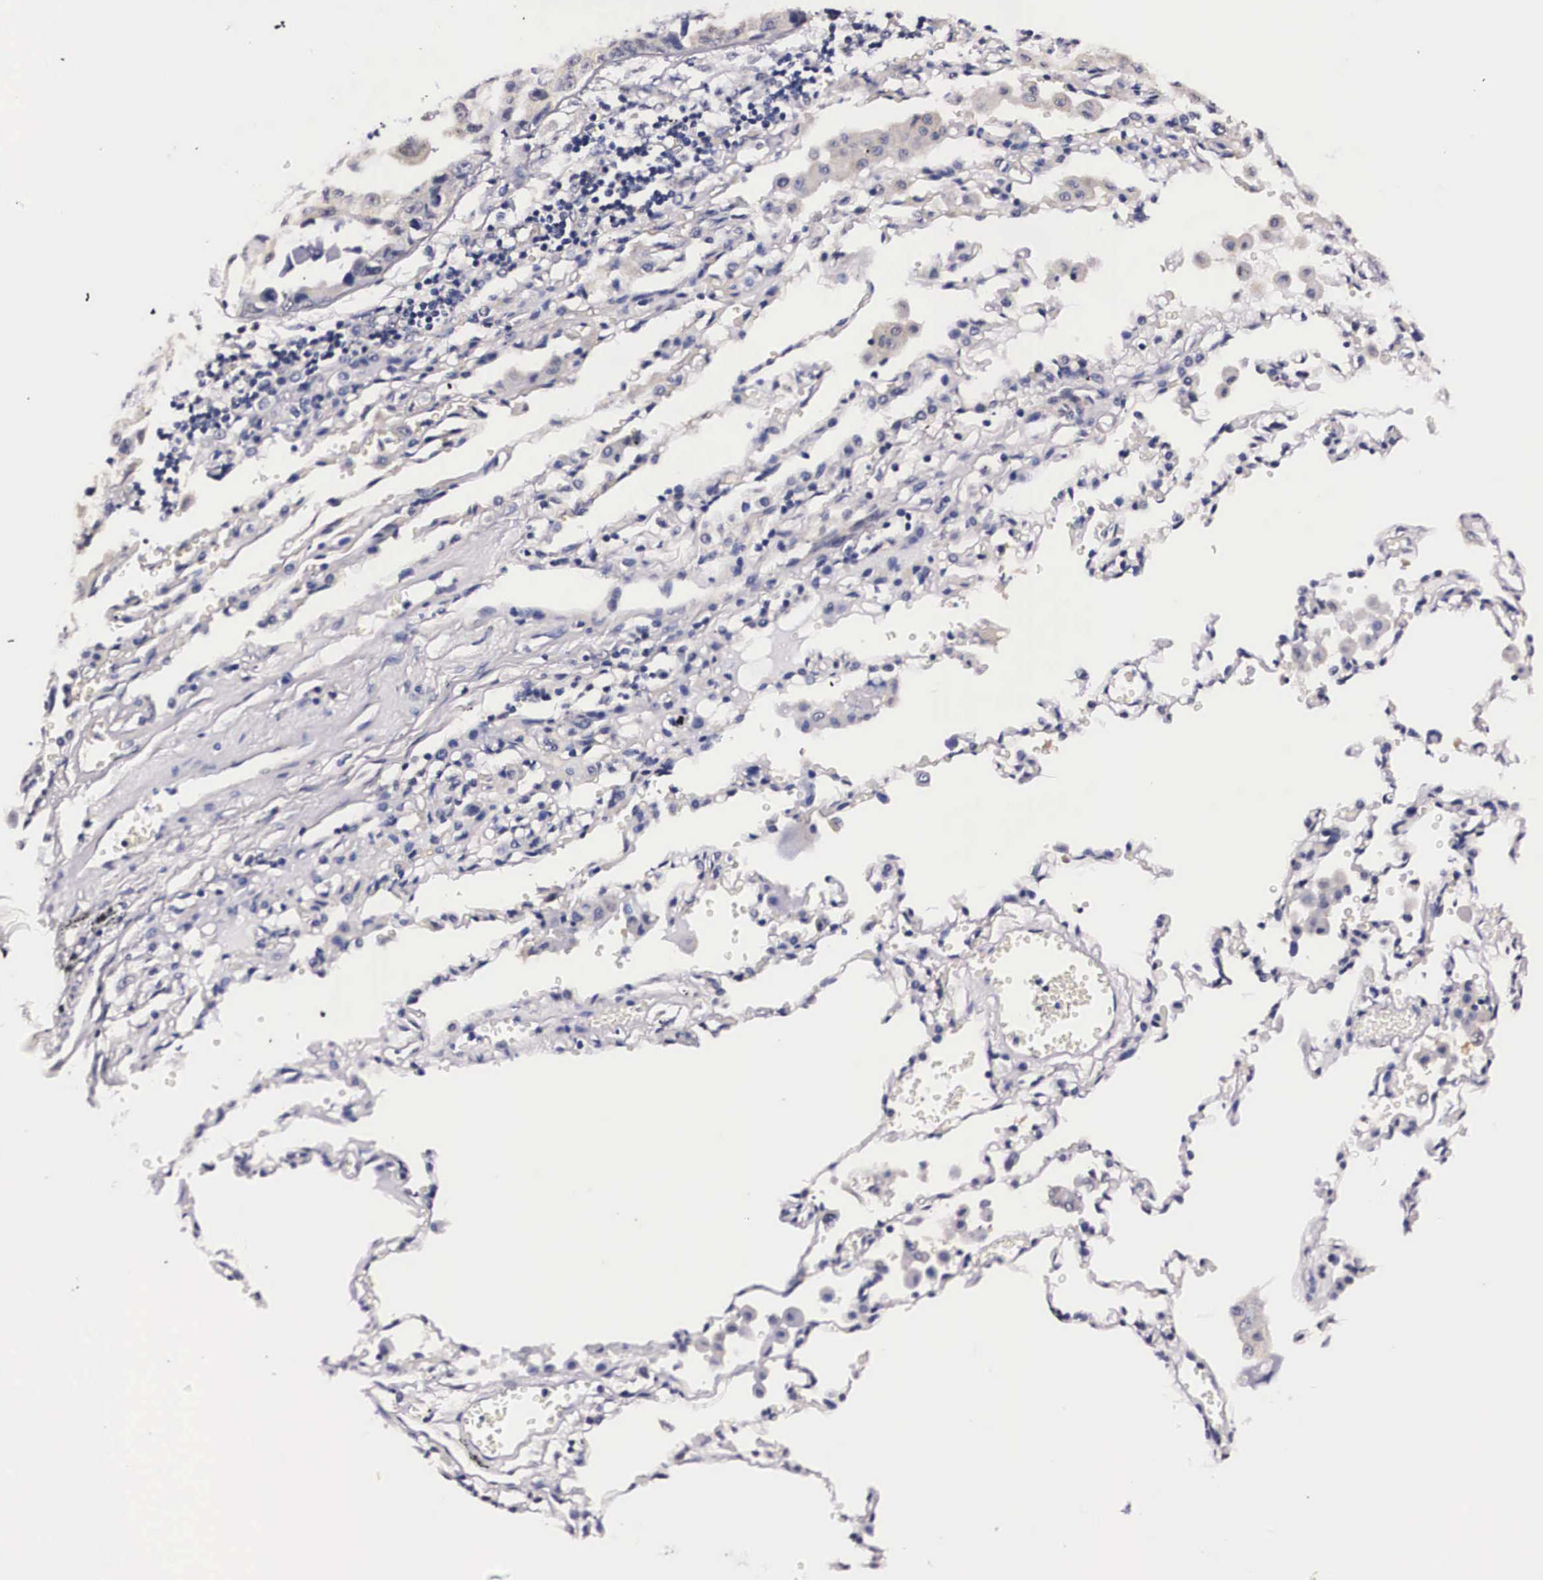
{"staining": {"intensity": "negative", "quantity": "none", "location": "none"}, "tissue": "lung cancer", "cell_type": "Tumor cells", "image_type": "cancer", "snomed": [{"axis": "morphology", "description": "Adenocarcinoma, NOS"}, {"axis": "topography", "description": "Lung"}], "caption": "IHC image of lung cancer stained for a protein (brown), which displays no expression in tumor cells. (DAB immunohistochemistry (IHC), high magnification).", "gene": "PHETA2", "patient": {"sex": "male", "age": 64}}